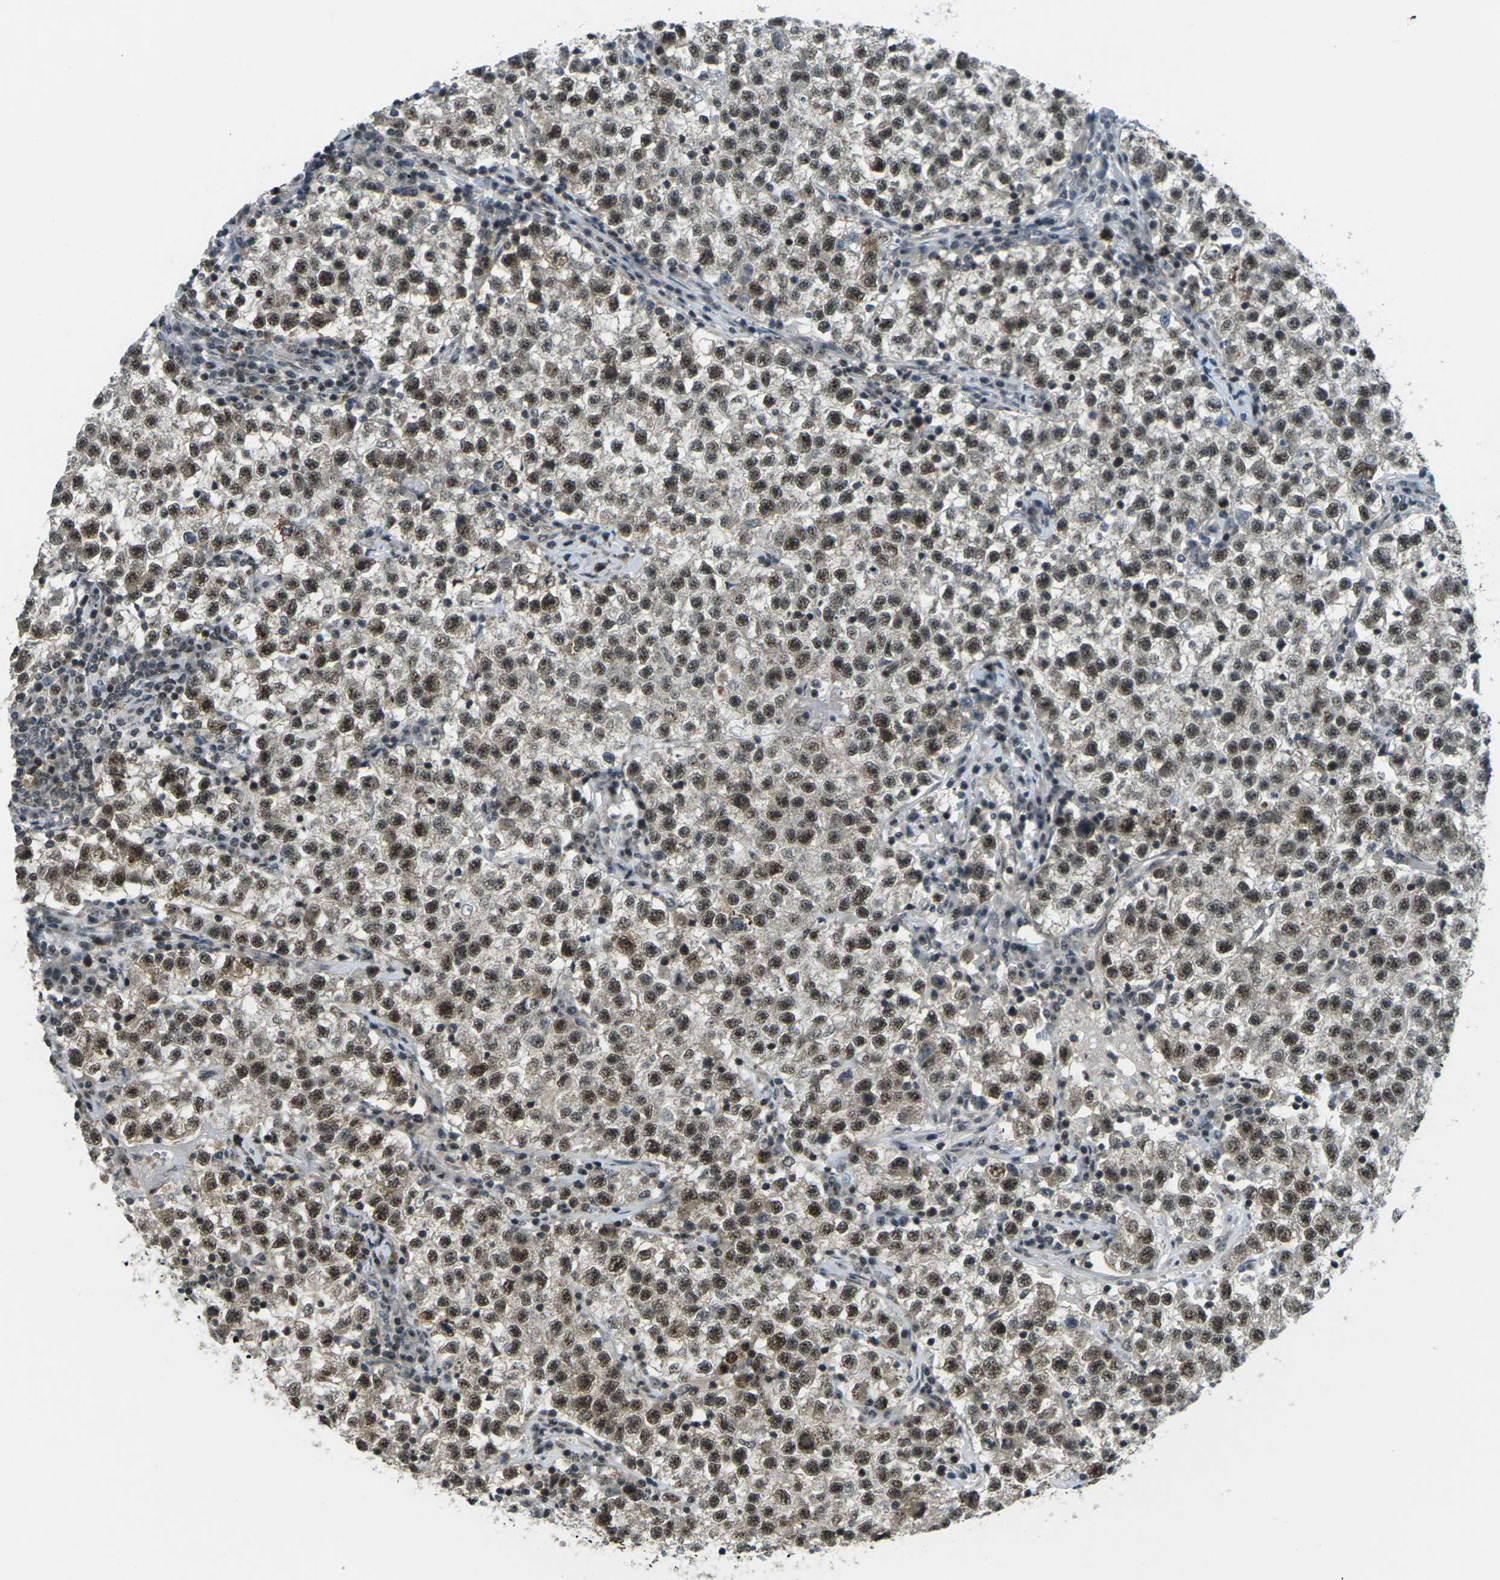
{"staining": {"intensity": "strong", "quantity": ">75%", "location": "nuclear"}, "tissue": "testis cancer", "cell_type": "Tumor cells", "image_type": "cancer", "snomed": [{"axis": "morphology", "description": "Seminoma, NOS"}, {"axis": "topography", "description": "Testis"}], "caption": "Protein staining displays strong nuclear positivity in about >75% of tumor cells in seminoma (testis).", "gene": "UBE2S", "patient": {"sex": "male", "age": 22}}